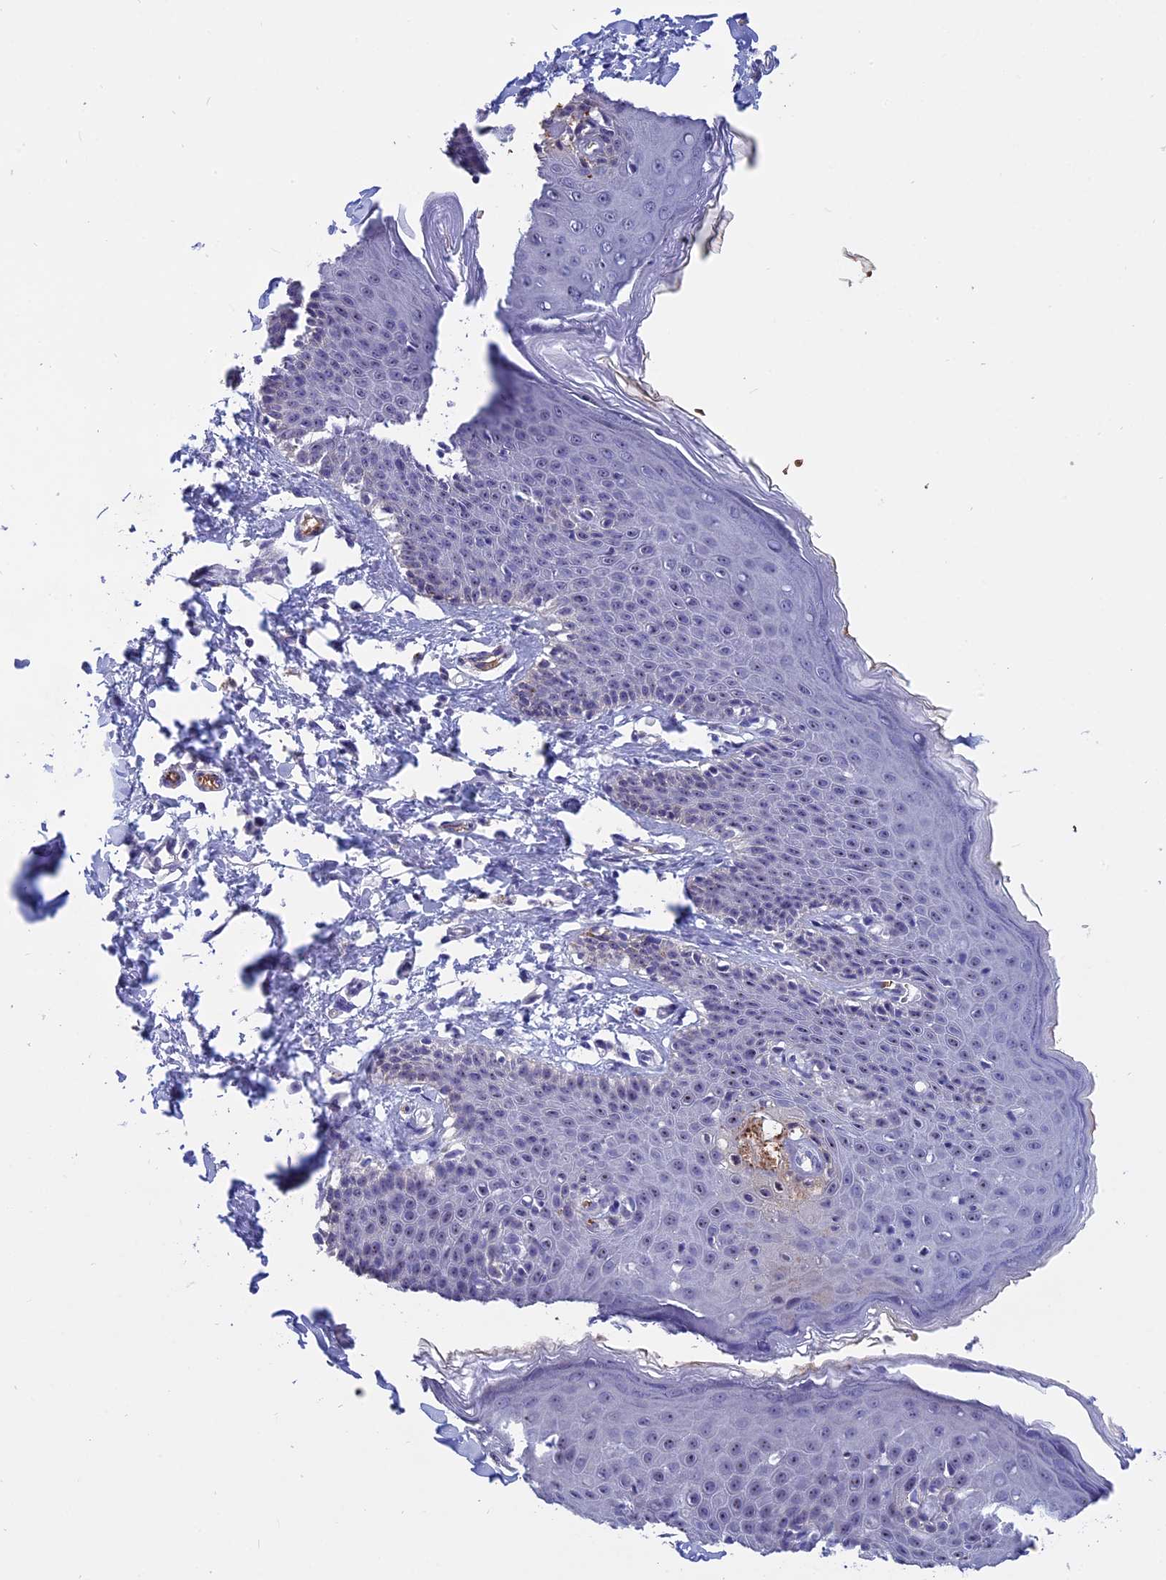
{"staining": {"intensity": "moderate", "quantity": "<25%", "location": "nuclear"}, "tissue": "skin", "cell_type": "Epidermal cells", "image_type": "normal", "snomed": [{"axis": "morphology", "description": "Normal tissue, NOS"}, {"axis": "topography", "description": "Vulva"}], "caption": "Protein expression analysis of normal skin reveals moderate nuclear positivity in about <25% of epidermal cells.", "gene": "KNOP1", "patient": {"sex": "female", "age": 66}}